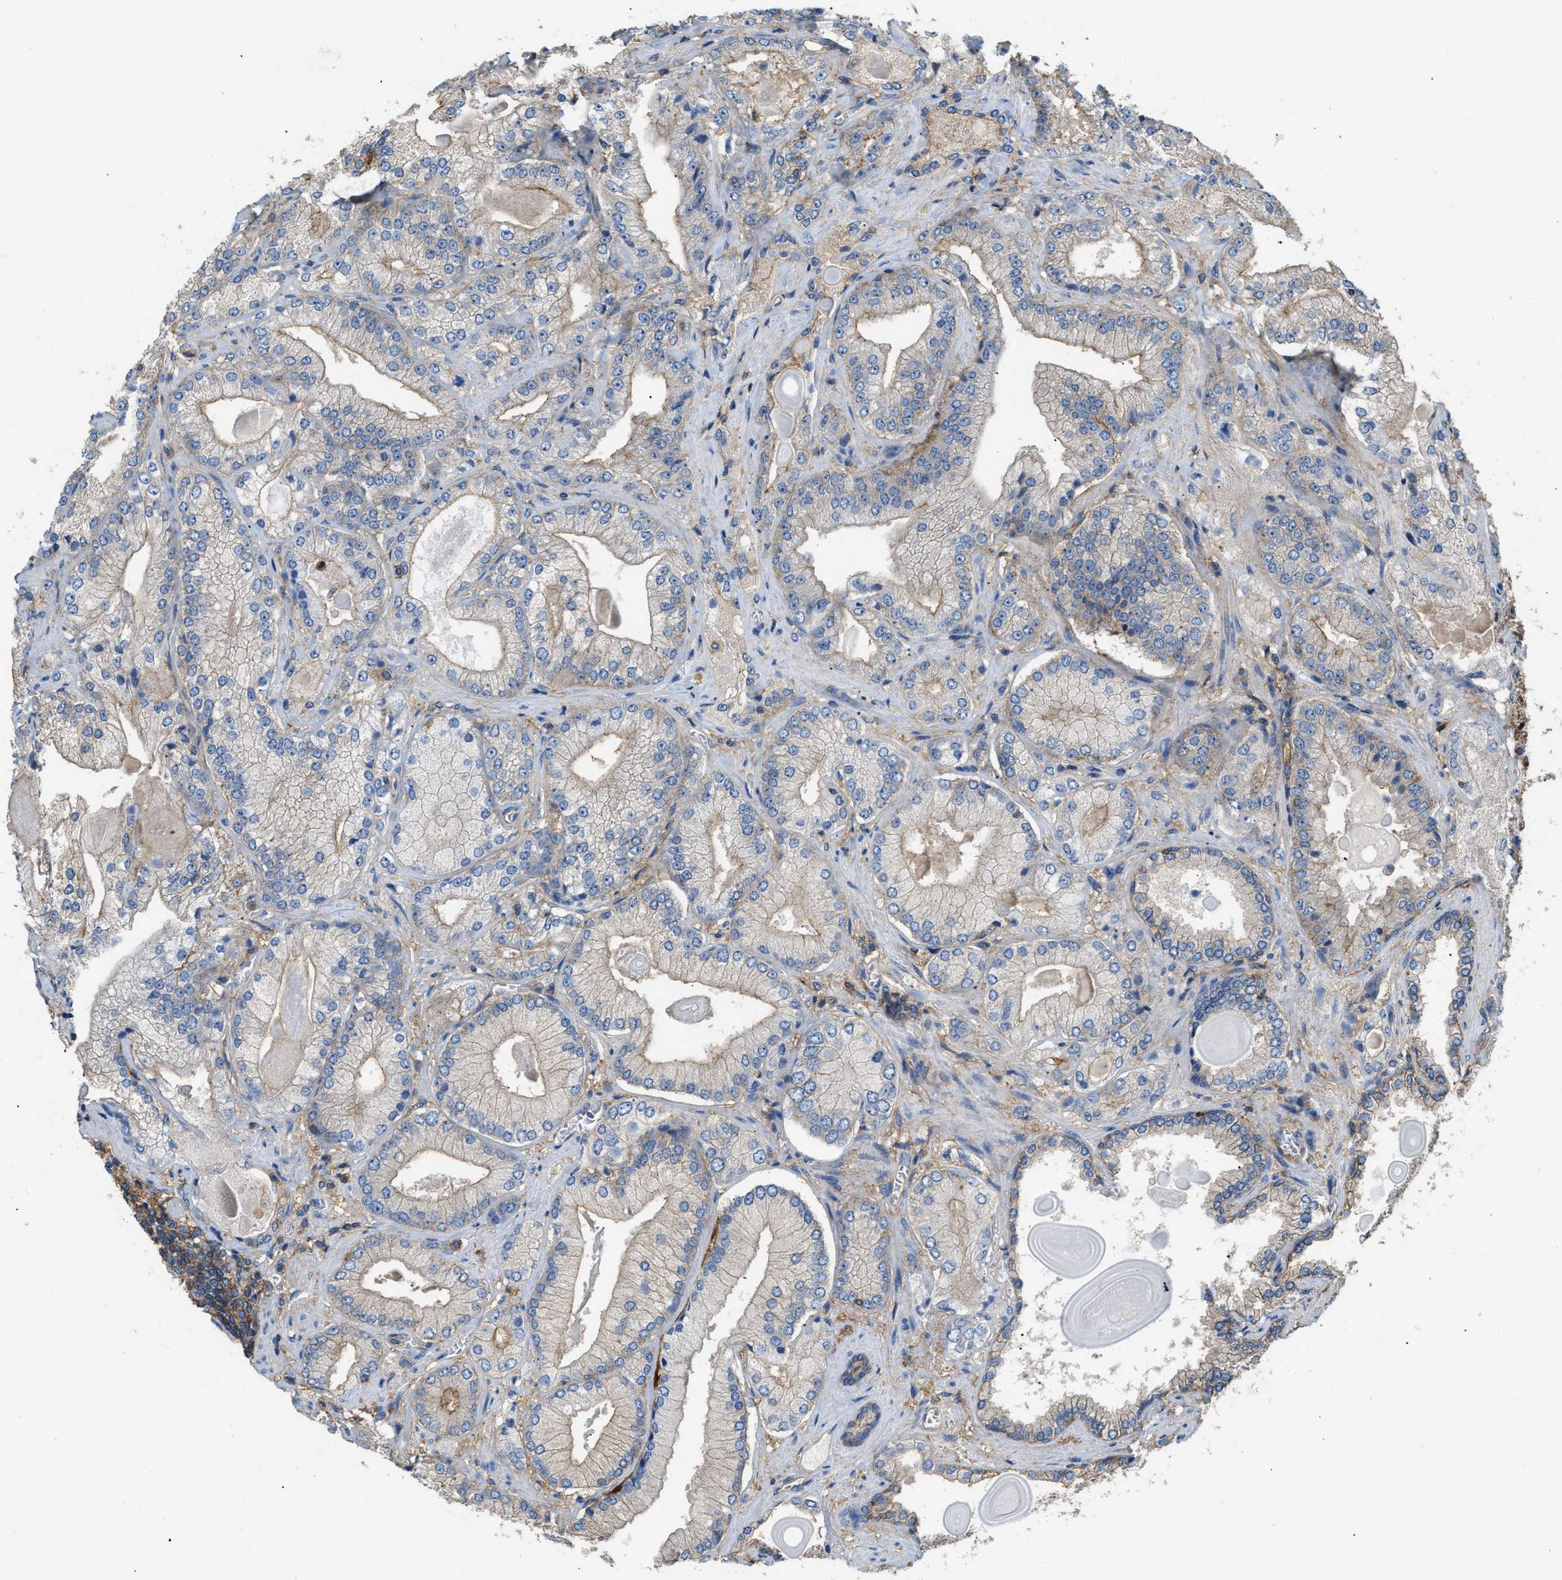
{"staining": {"intensity": "moderate", "quantity": "<25%", "location": "cytoplasmic/membranous"}, "tissue": "prostate cancer", "cell_type": "Tumor cells", "image_type": "cancer", "snomed": [{"axis": "morphology", "description": "Adenocarcinoma, Low grade"}, {"axis": "topography", "description": "Prostate"}], "caption": "Prostate low-grade adenocarcinoma tissue reveals moderate cytoplasmic/membranous positivity in approximately <25% of tumor cells (Brightfield microscopy of DAB IHC at high magnification).", "gene": "GNB4", "patient": {"sex": "male", "age": 65}}